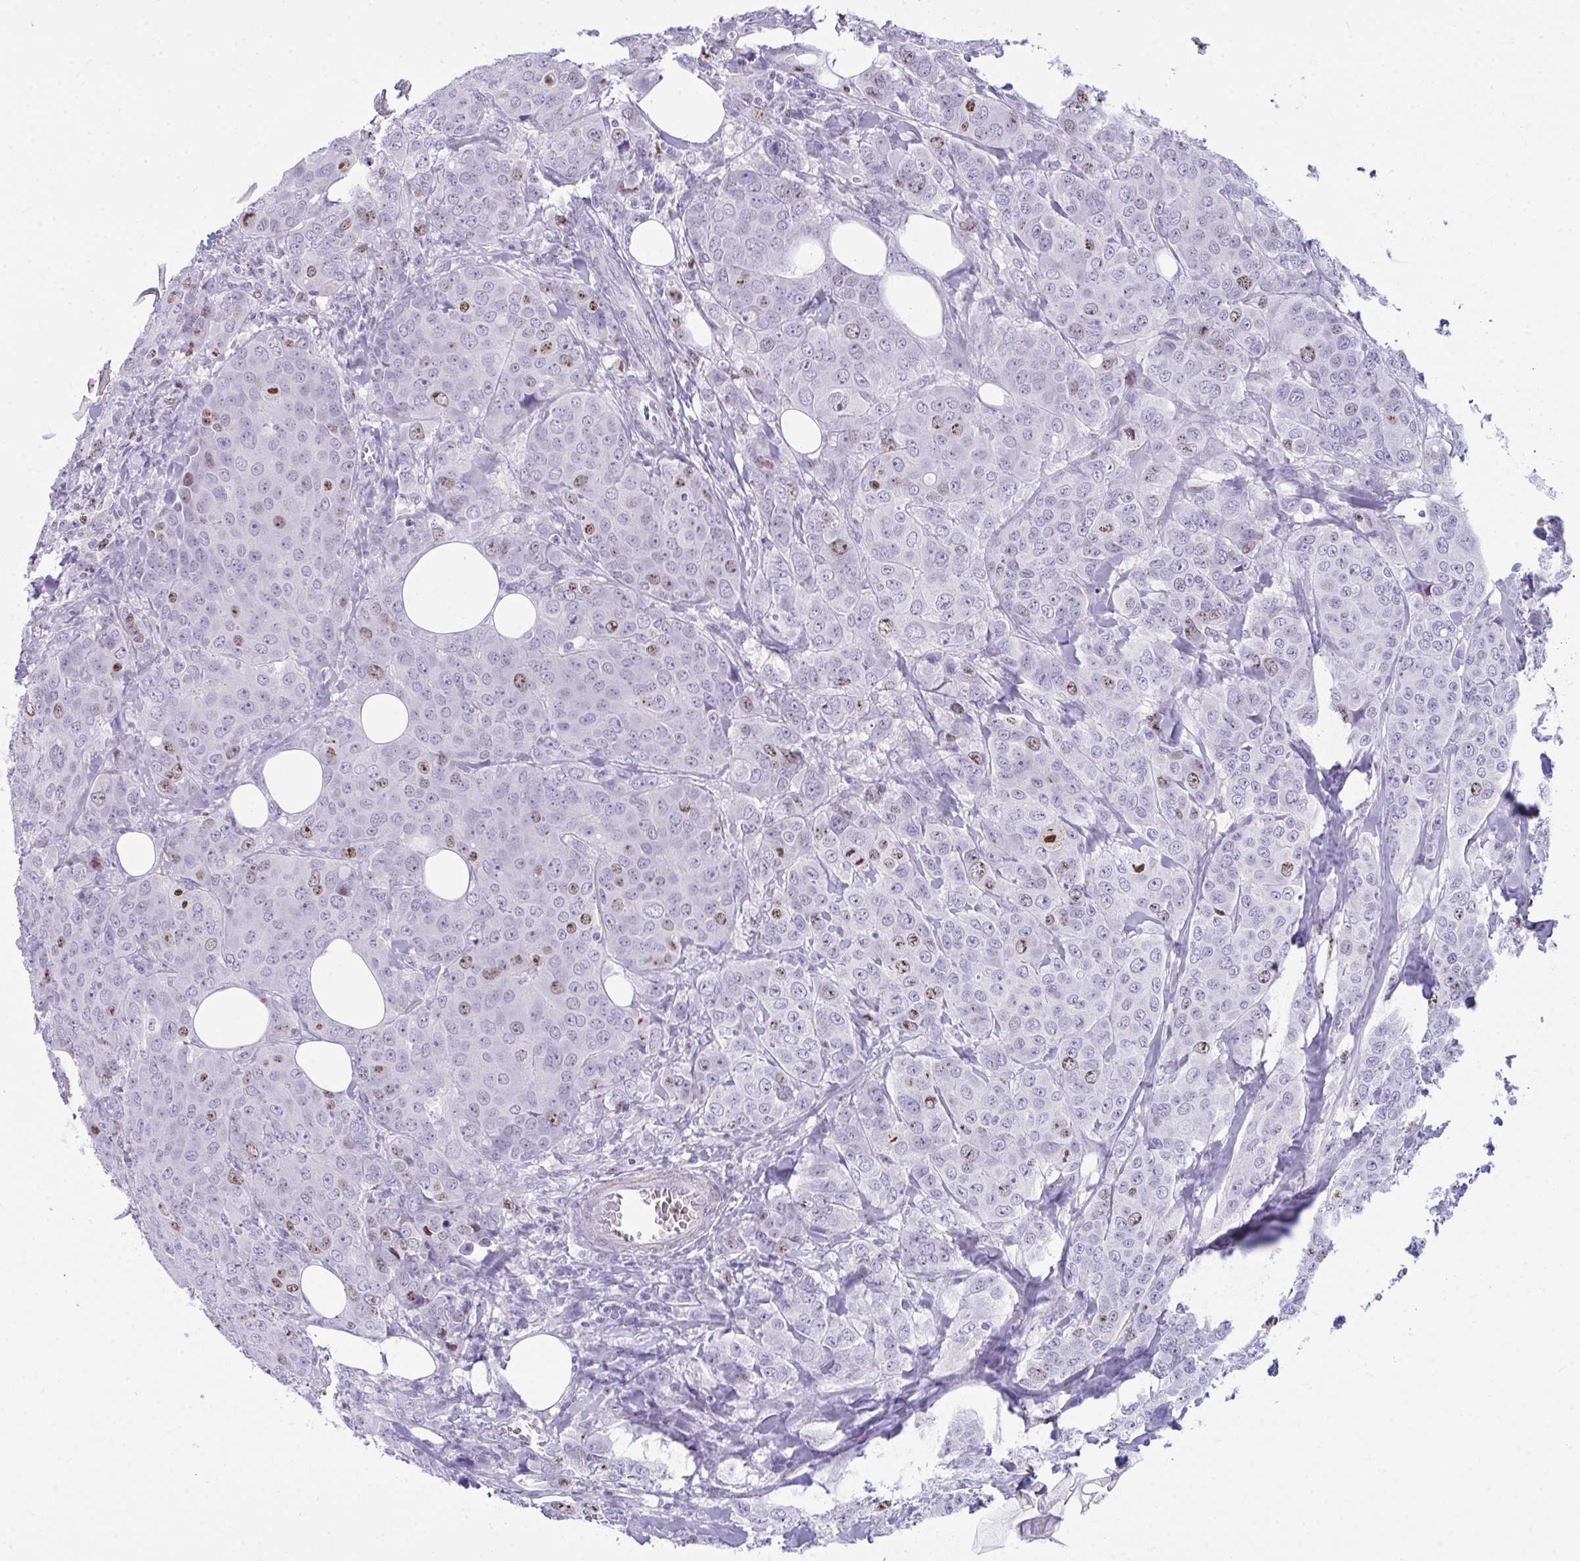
{"staining": {"intensity": "moderate", "quantity": "<25%", "location": "nuclear"}, "tissue": "breast cancer", "cell_type": "Tumor cells", "image_type": "cancer", "snomed": [{"axis": "morphology", "description": "Duct carcinoma"}, {"axis": "topography", "description": "Breast"}], "caption": "IHC image of neoplastic tissue: breast cancer (intraductal carcinoma) stained using immunohistochemistry demonstrates low levels of moderate protein expression localized specifically in the nuclear of tumor cells, appearing as a nuclear brown color.", "gene": "SUZ12", "patient": {"sex": "female", "age": 43}}